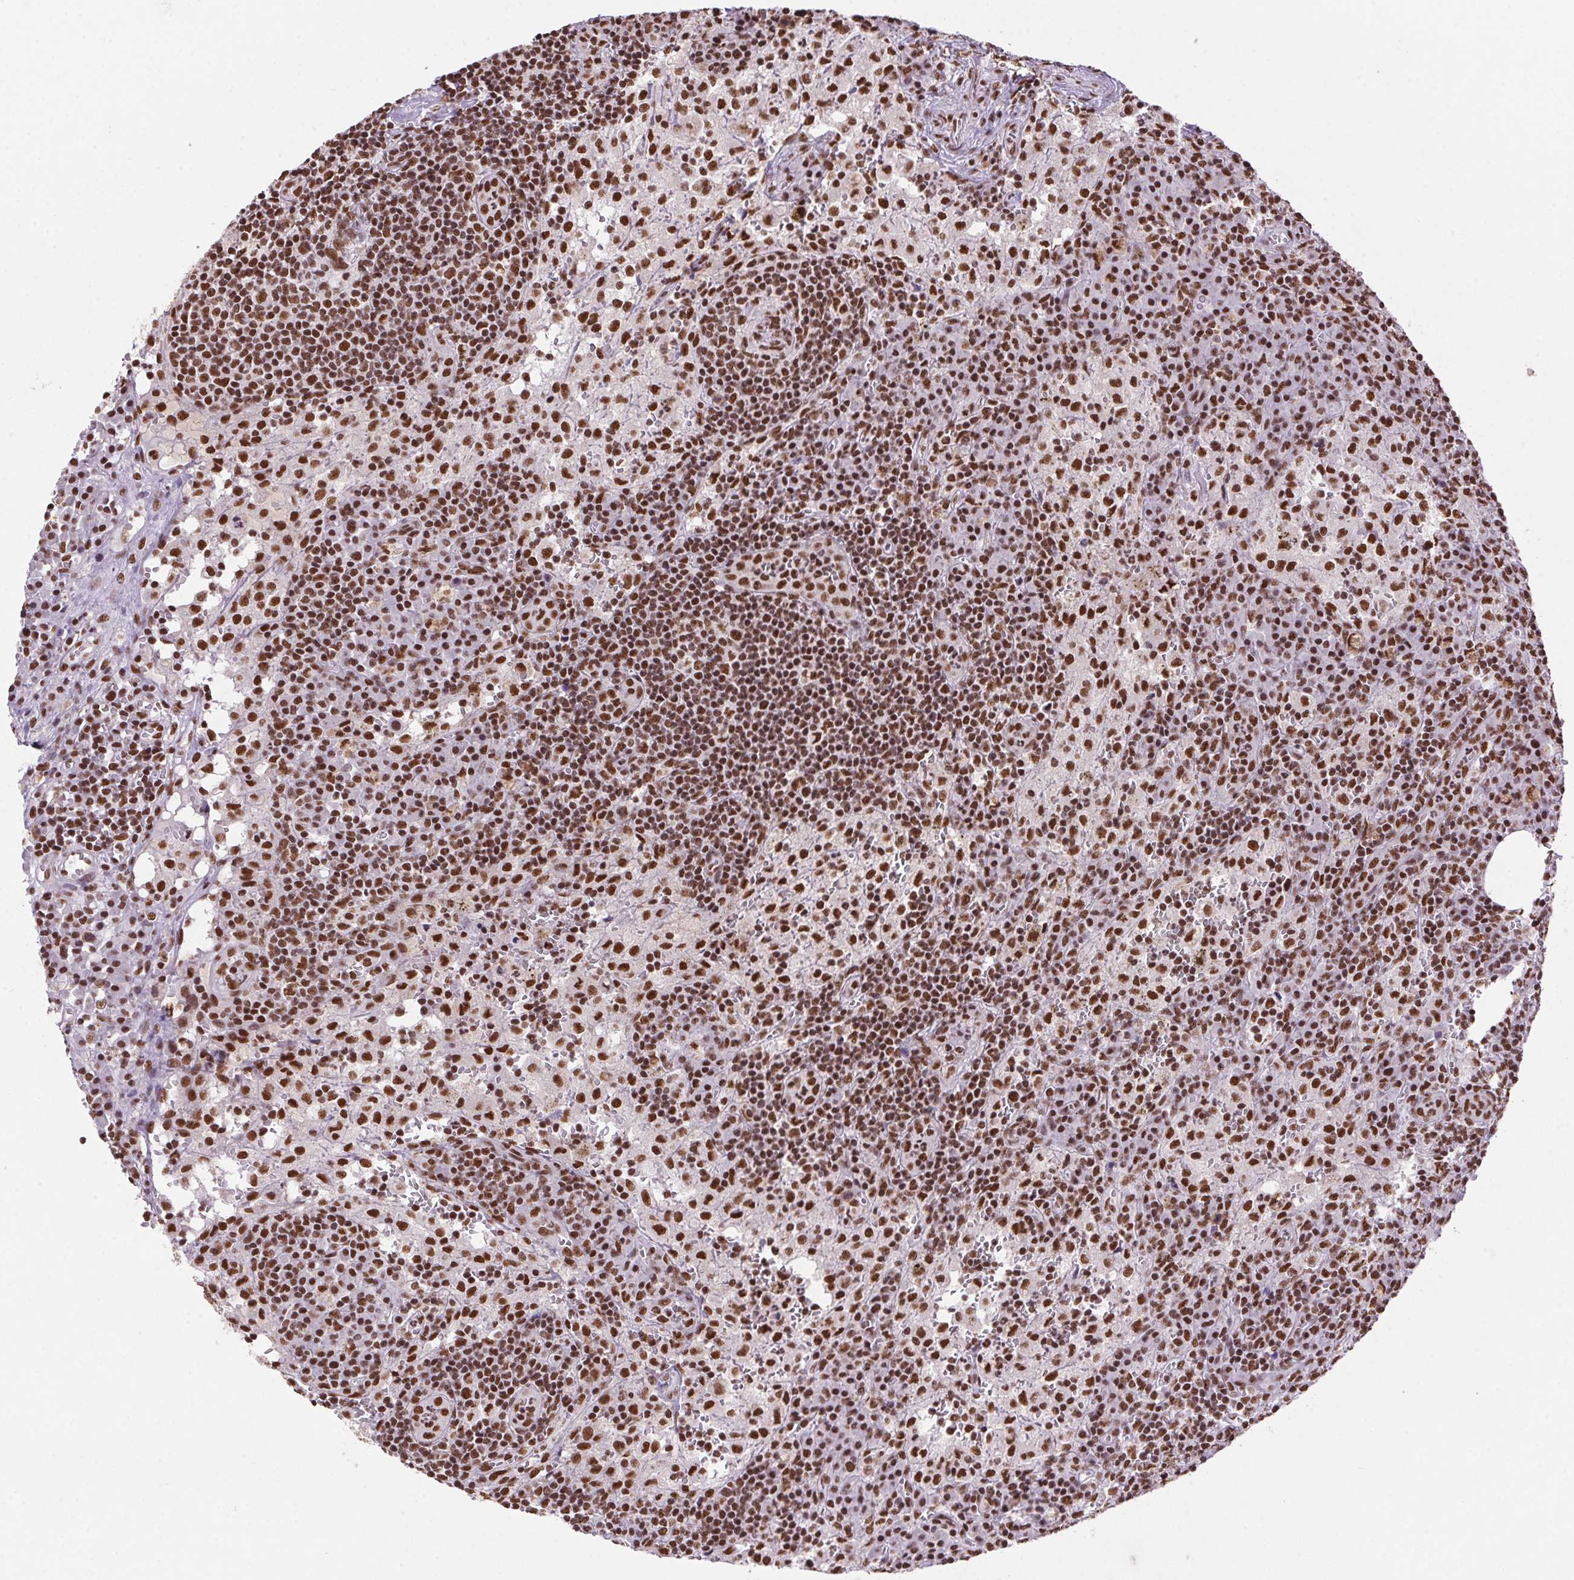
{"staining": {"intensity": "moderate", "quantity": ">75%", "location": "nuclear"}, "tissue": "lymph node", "cell_type": "Germinal center cells", "image_type": "normal", "snomed": [{"axis": "morphology", "description": "Normal tissue, NOS"}, {"axis": "topography", "description": "Lymph node"}], "caption": "IHC photomicrograph of benign lymph node: human lymph node stained using IHC shows medium levels of moderate protein expression localized specifically in the nuclear of germinal center cells, appearing as a nuclear brown color.", "gene": "ZNF207", "patient": {"sex": "male", "age": 62}}